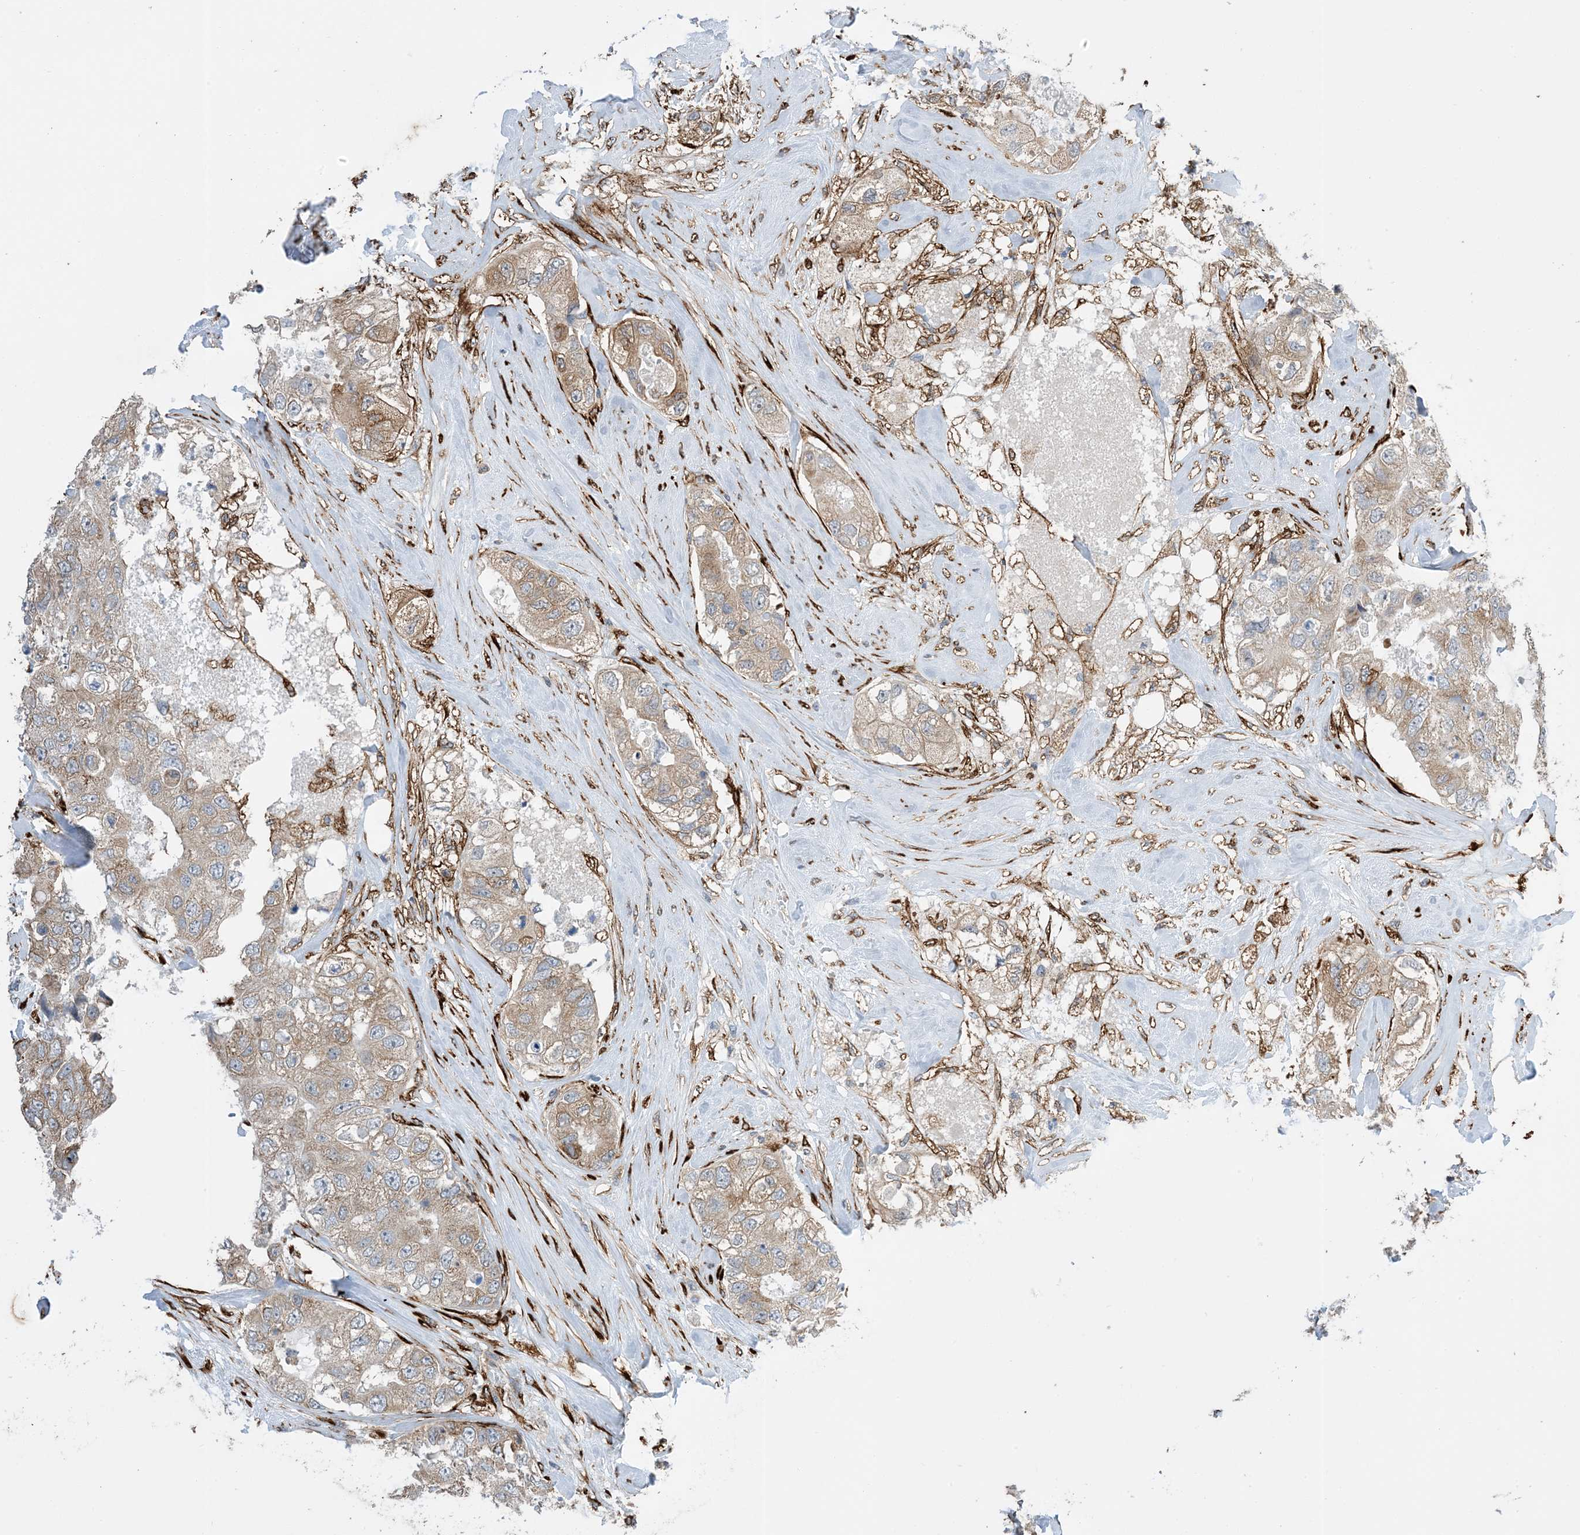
{"staining": {"intensity": "weak", "quantity": ">75%", "location": "cytoplasmic/membranous"}, "tissue": "breast cancer", "cell_type": "Tumor cells", "image_type": "cancer", "snomed": [{"axis": "morphology", "description": "Duct carcinoma"}, {"axis": "topography", "description": "Breast"}], "caption": "Tumor cells demonstrate low levels of weak cytoplasmic/membranous expression in approximately >75% of cells in human breast cancer (invasive ductal carcinoma). The protein of interest is shown in brown color, while the nuclei are stained blue.", "gene": "ZBTB45", "patient": {"sex": "female", "age": 62}}